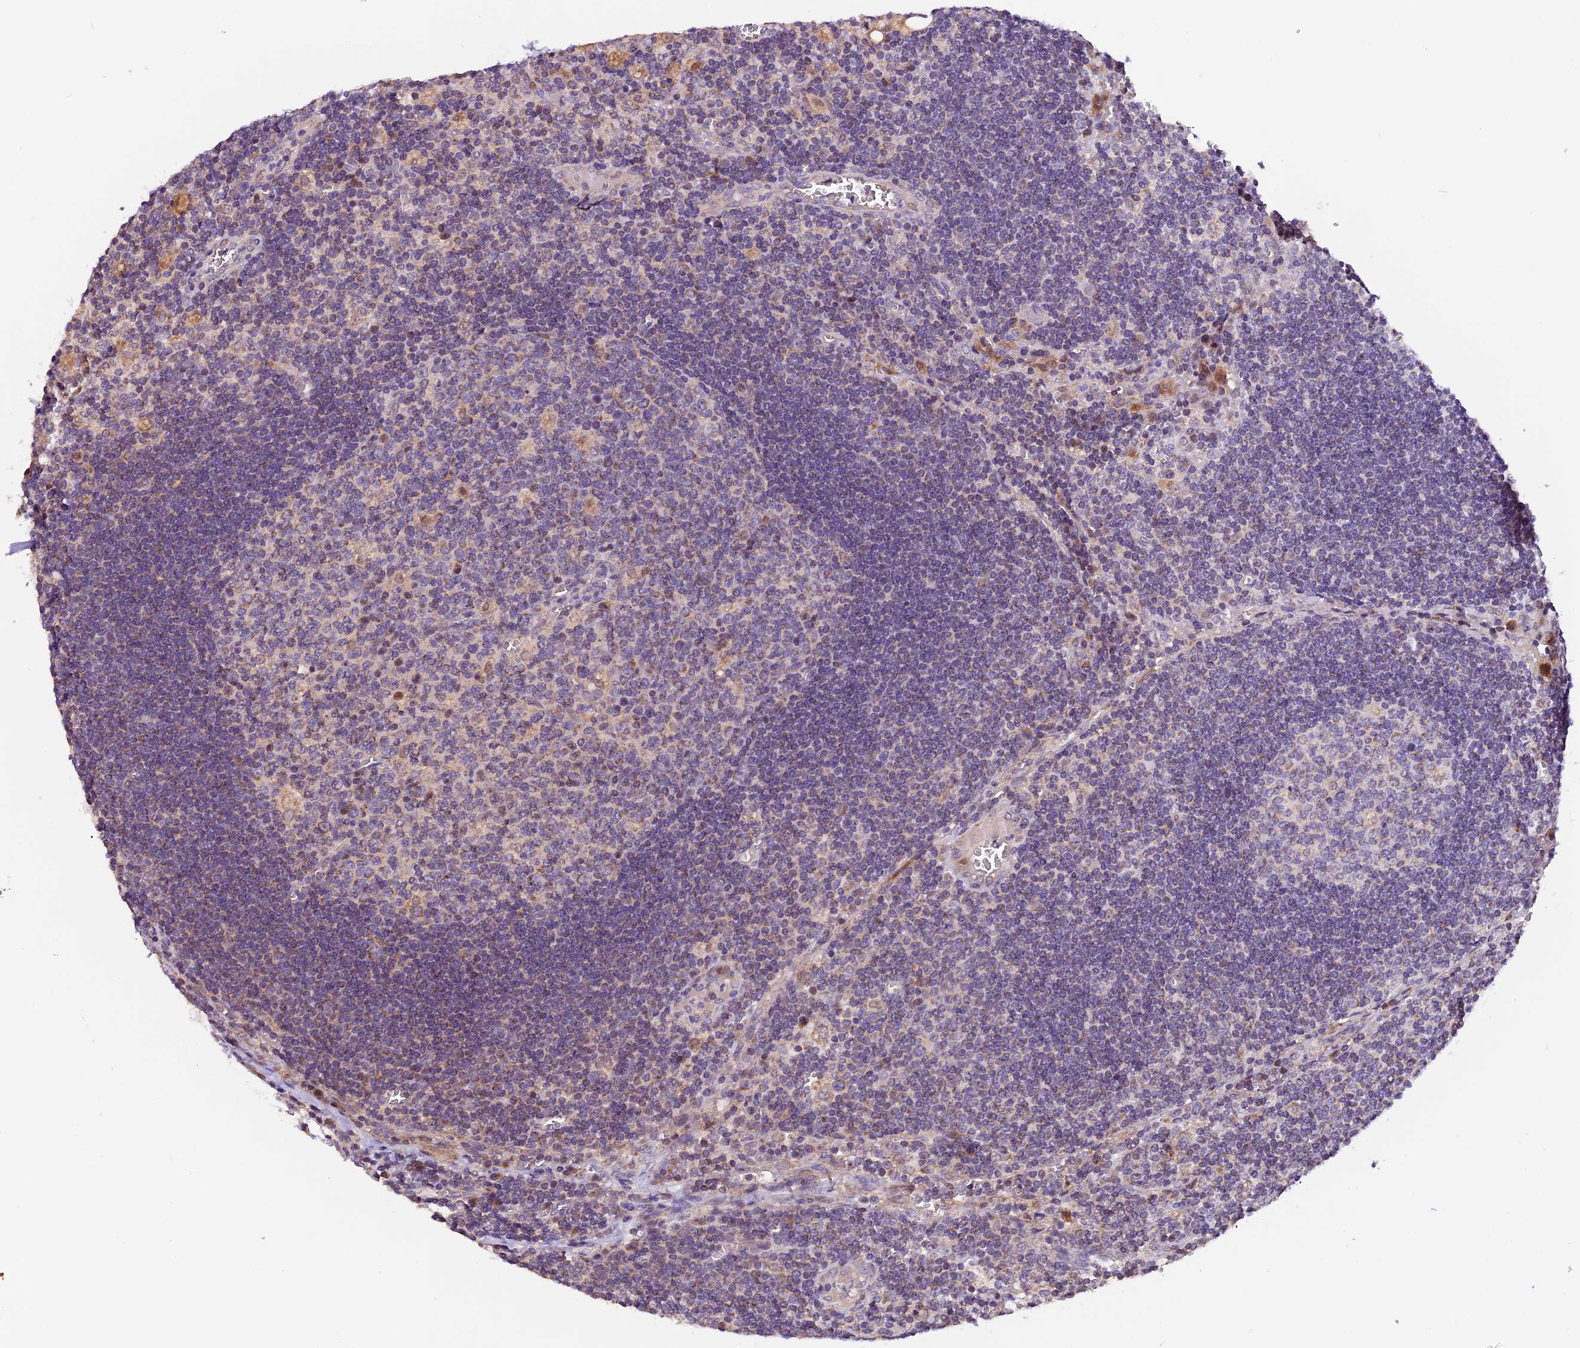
{"staining": {"intensity": "moderate", "quantity": "<25%", "location": "cytoplasmic/membranous,nuclear"}, "tissue": "lymph node", "cell_type": "Germinal center cells", "image_type": "normal", "snomed": [{"axis": "morphology", "description": "Normal tissue, NOS"}, {"axis": "topography", "description": "Lymph node"}], "caption": "Lymph node stained with DAB (3,3'-diaminobenzidine) immunohistochemistry (IHC) demonstrates low levels of moderate cytoplasmic/membranous,nuclear positivity in about <25% of germinal center cells. (DAB = brown stain, brightfield microscopy at high magnification).", "gene": "DDX28", "patient": {"sex": "female", "age": 73}}